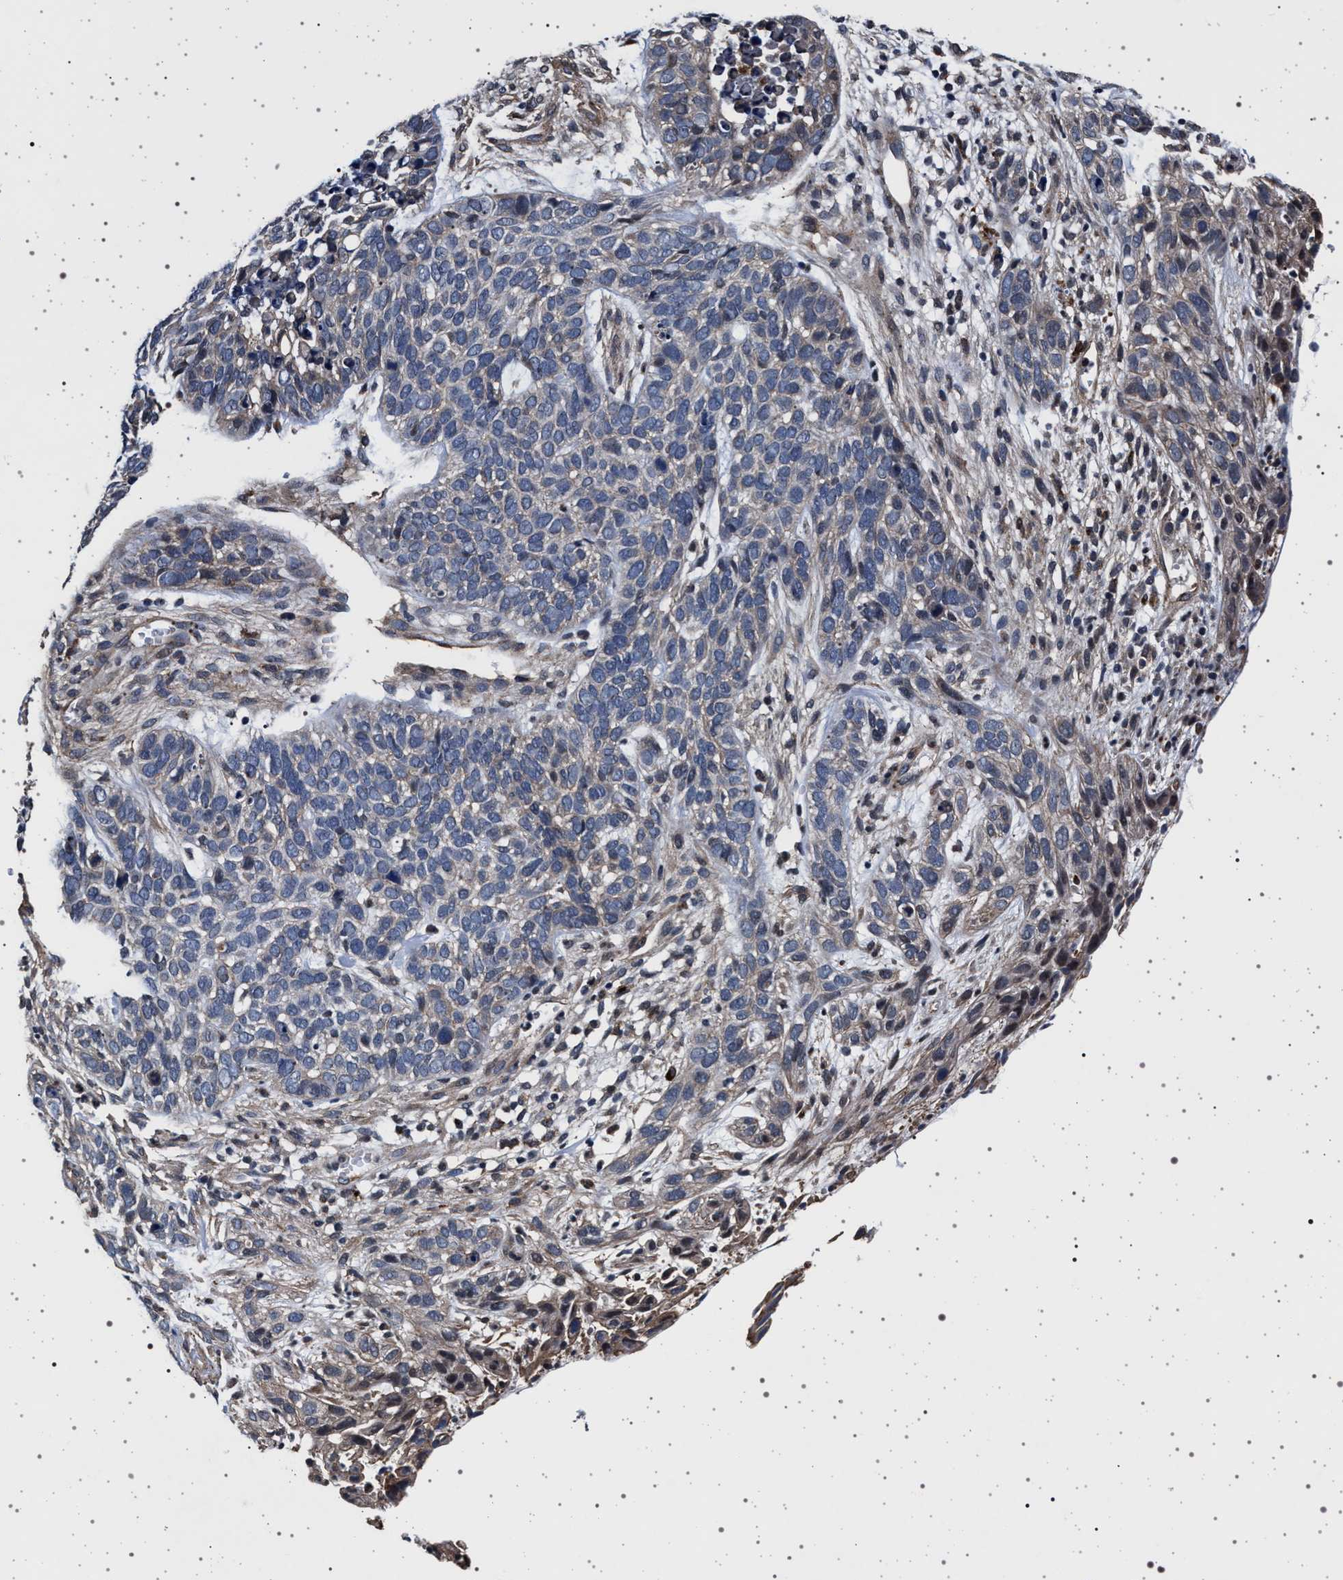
{"staining": {"intensity": "negative", "quantity": "none", "location": "none"}, "tissue": "skin cancer", "cell_type": "Tumor cells", "image_type": "cancer", "snomed": [{"axis": "morphology", "description": "Basal cell carcinoma"}, {"axis": "topography", "description": "Skin"}], "caption": "The IHC histopathology image has no significant staining in tumor cells of skin basal cell carcinoma tissue.", "gene": "KCNK6", "patient": {"sex": "male", "age": 87}}